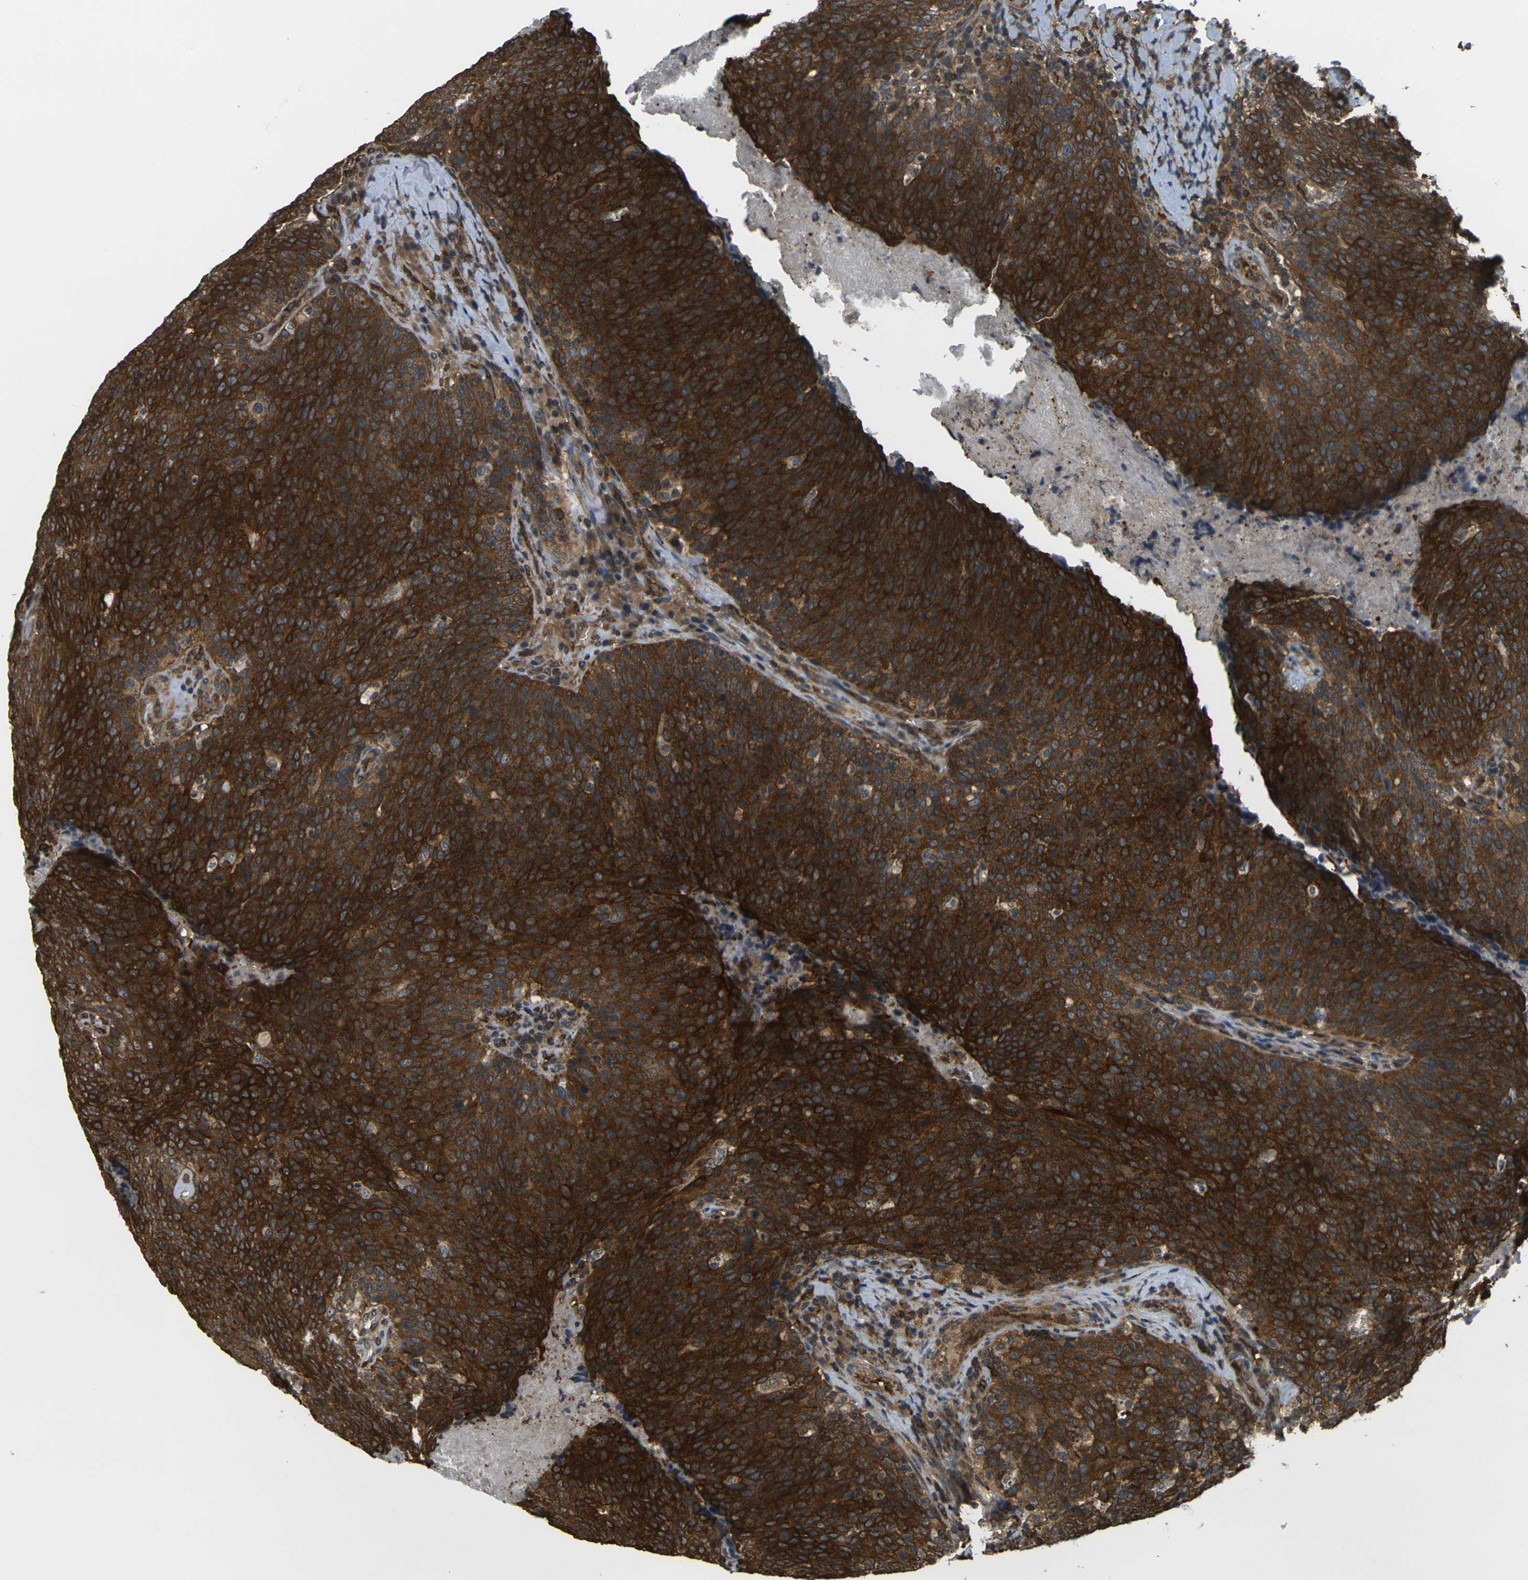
{"staining": {"intensity": "strong", "quantity": ">75%", "location": "cytoplasmic/membranous"}, "tissue": "head and neck cancer", "cell_type": "Tumor cells", "image_type": "cancer", "snomed": [{"axis": "morphology", "description": "Squamous cell carcinoma, NOS"}, {"axis": "morphology", "description": "Squamous cell carcinoma, metastatic, NOS"}, {"axis": "topography", "description": "Lymph node"}, {"axis": "topography", "description": "Head-Neck"}], "caption": "Head and neck cancer was stained to show a protein in brown. There is high levels of strong cytoplasmic/membranous positivity in about >75% of tumor cells. The protein of interest is shown in brown color, while the nuclei are stained blue.", "gene": "CAST", "patient": {"sex": "male", "age": 62}}